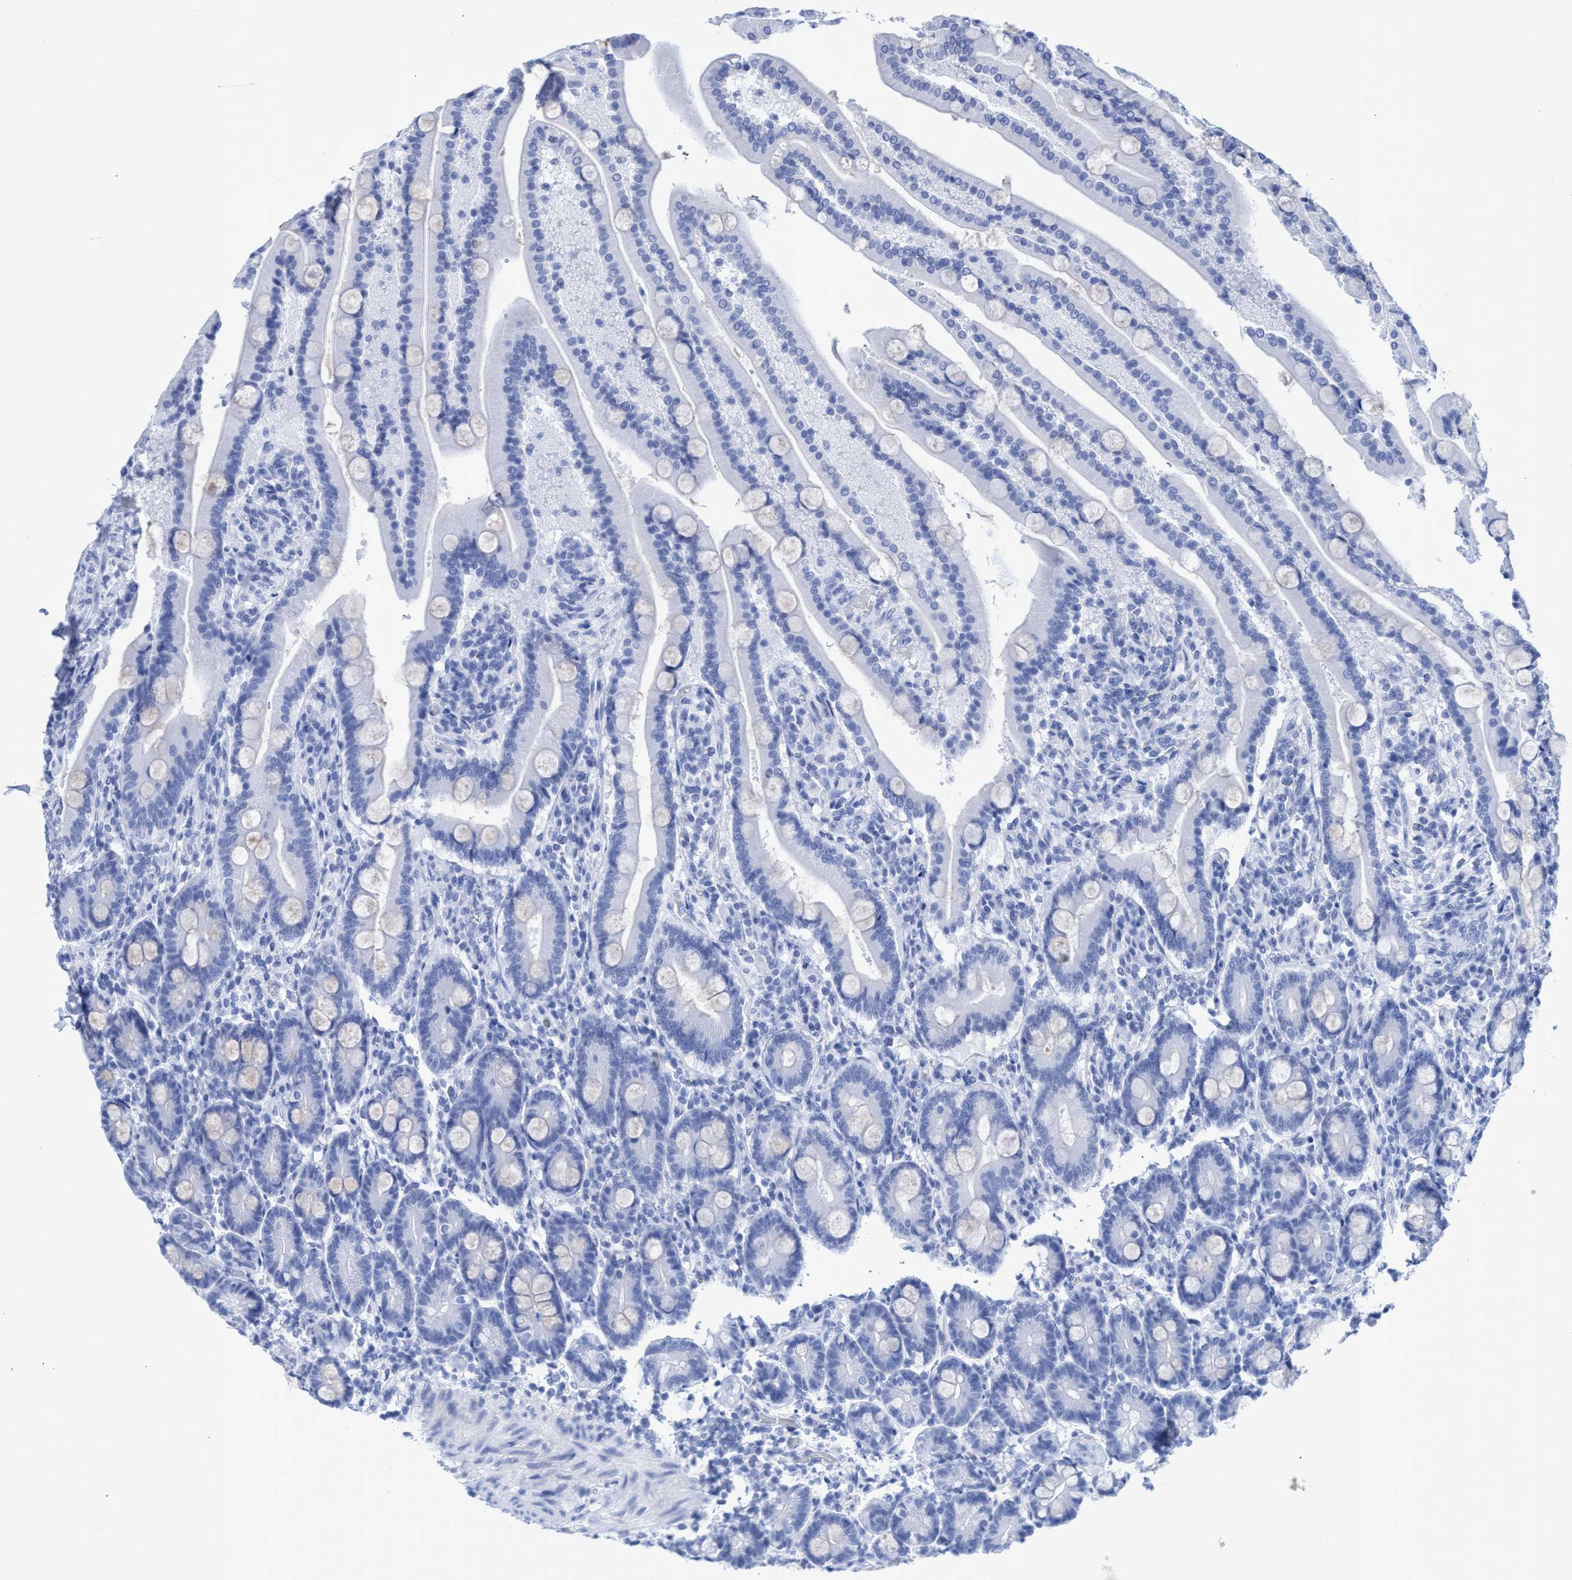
{"staining": {"intensity": "negative", "quantity": "none", "location": "none"}, "tissue": "duodenum", "cell_type": "Glandular cells", "image_type": "normal", "snomed": [{"axis": "morphology", "description": "Normal tissue, NOS"}, {"axis": "topography", "description": "Duodenum"}], "caption": "Immunohistochemistry (IHC) of normal duodenum exhibits no positivity in glandular cells.", "gene": "INSL6", "patient": {"sex": "male", "age": 54}}